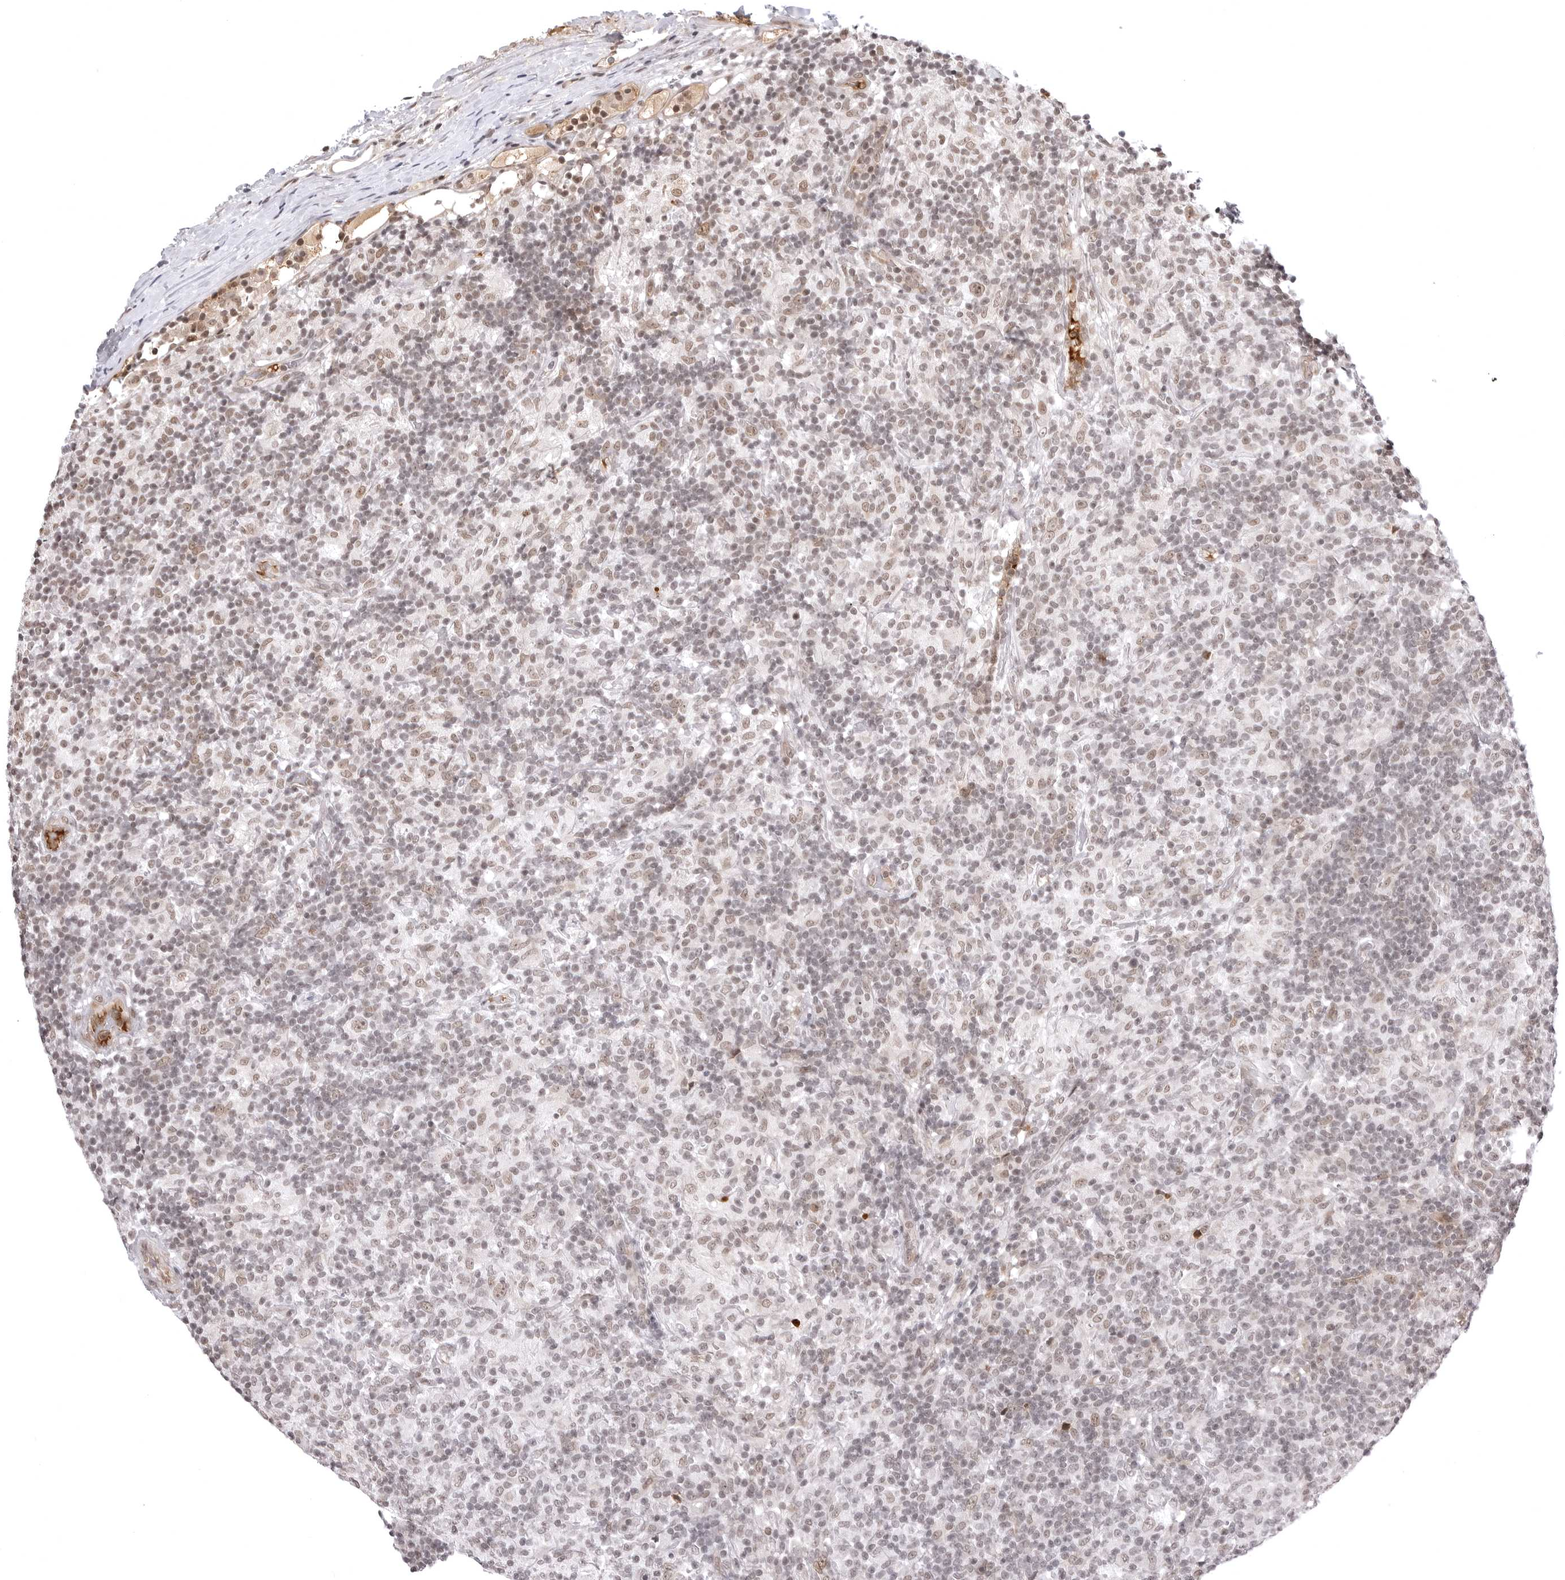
{"staining": {"intensity": "moderate", "quantity": "<25%", "location": "cytoplasmic/membranous,nuclear"}, "tissue": "lymphoma", "cell_type": "Tumor cells", "image_type": "cancer", "snomed": [{"axis": "morphology", "description": "Hodgkin's disease, NOS"}, {"axis": "topography", "description": "Lymph node"}], "caption": "Protein expression analysis of Hodgkin's disease exhibits moderate cytoplasmic/membranous and nuclear staining in approximately <25% of tumor cells. The protein of interest is shown in brown color, while the nuclei are stained blue.", "gene": "PHF3", "patient": {"sex": "male", "age": 70}}